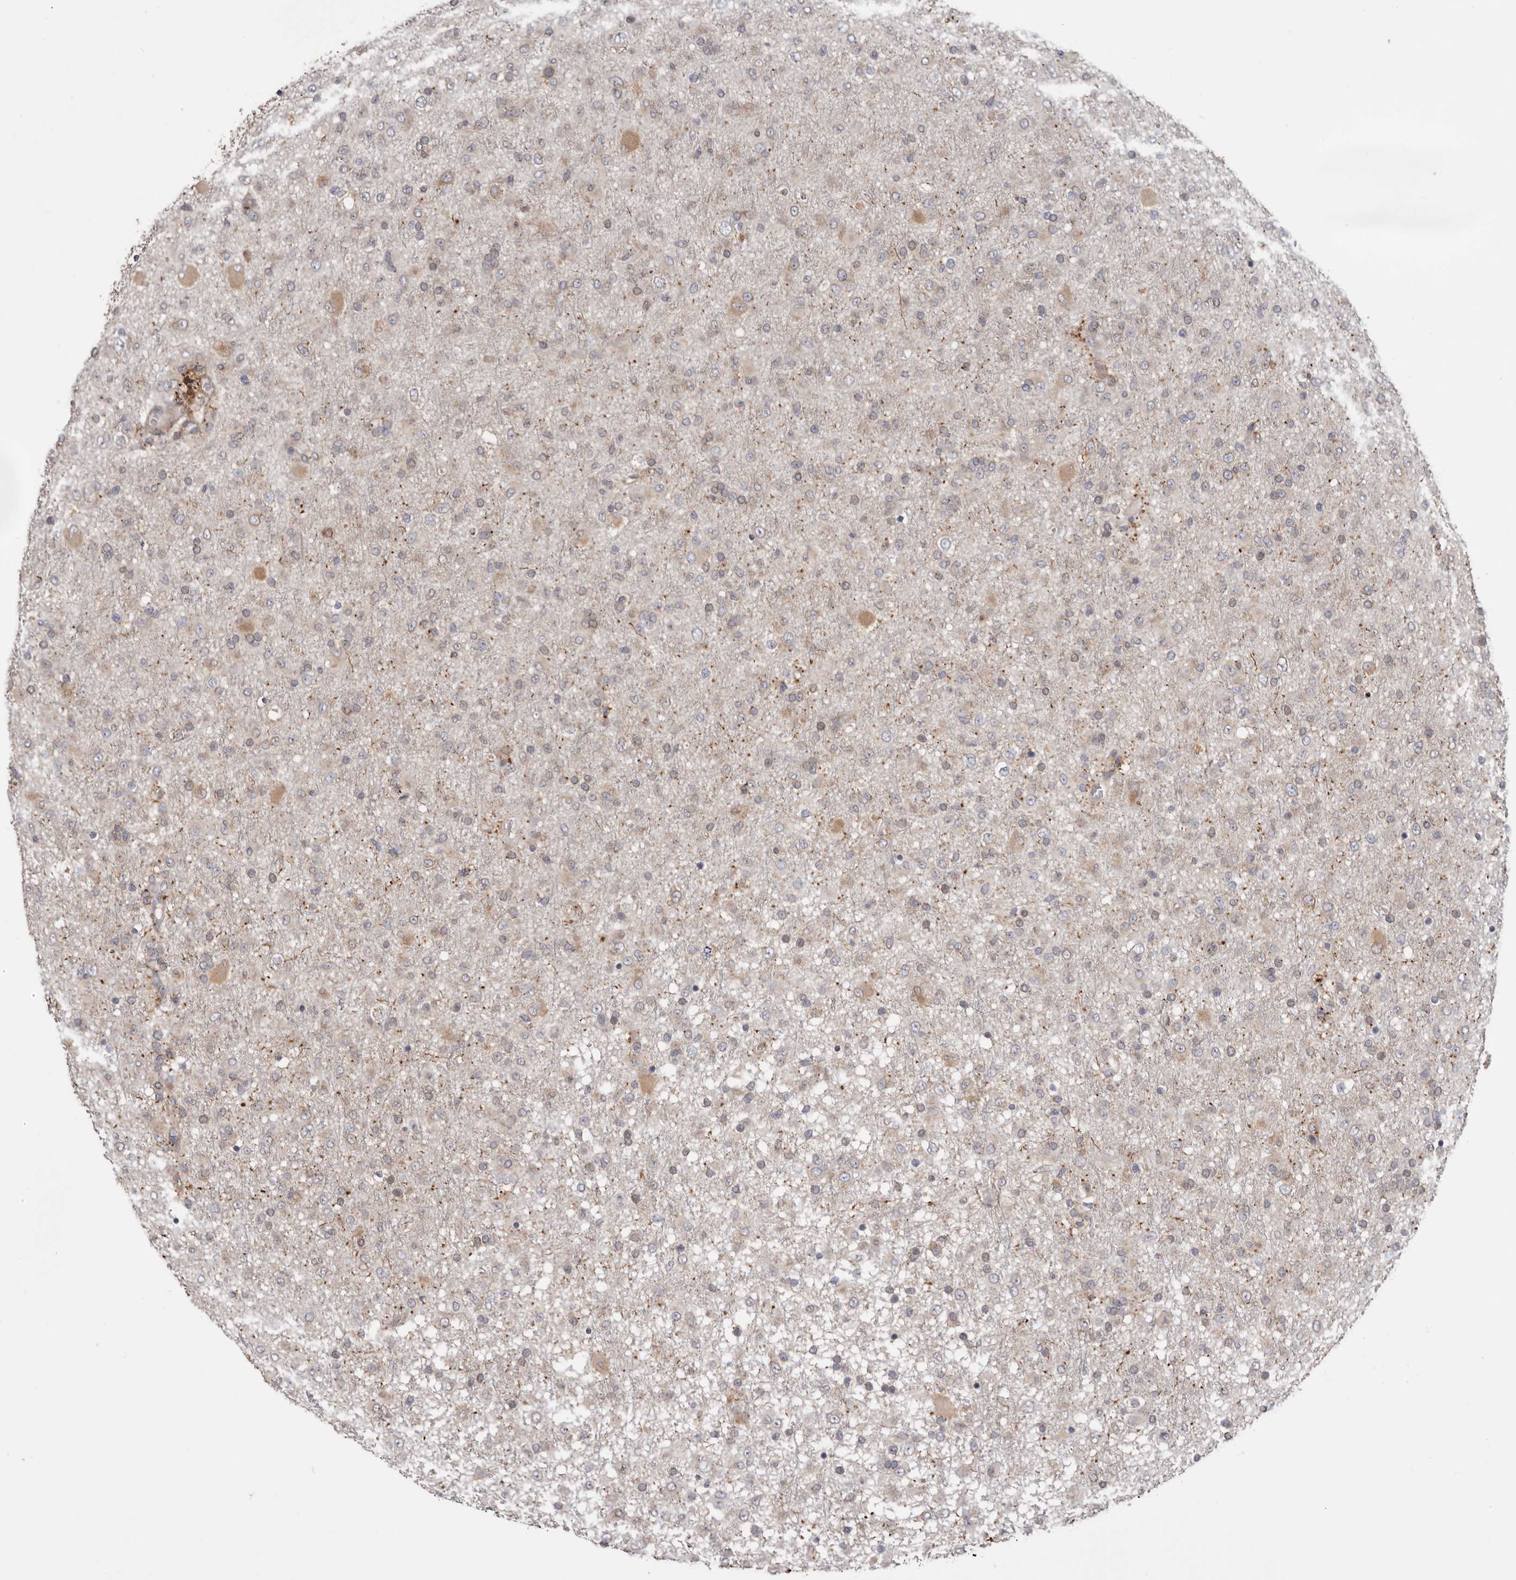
{"staining": {"intensity": "weak", "quantity": "25%-75%", "location": "cytoplasmic/membranous"}, "tissue": "glioma", "cell_type": "Tumor cells", "image_type": "cancer", "snomed": [{"axis": "morphology", "description": "Glioma, malignant, Low grade"}, {"axis": "topography", "description": "Brain"}], "caption": "Malignant low-grade glioma tissue exhibits weak cytoplasmic/membranous positivity in about 25%-75% of tumor cells, visualized by immunohistochemistry.", "gene": "TMUB1", "patient": {"sex": "male", "age": 65}}